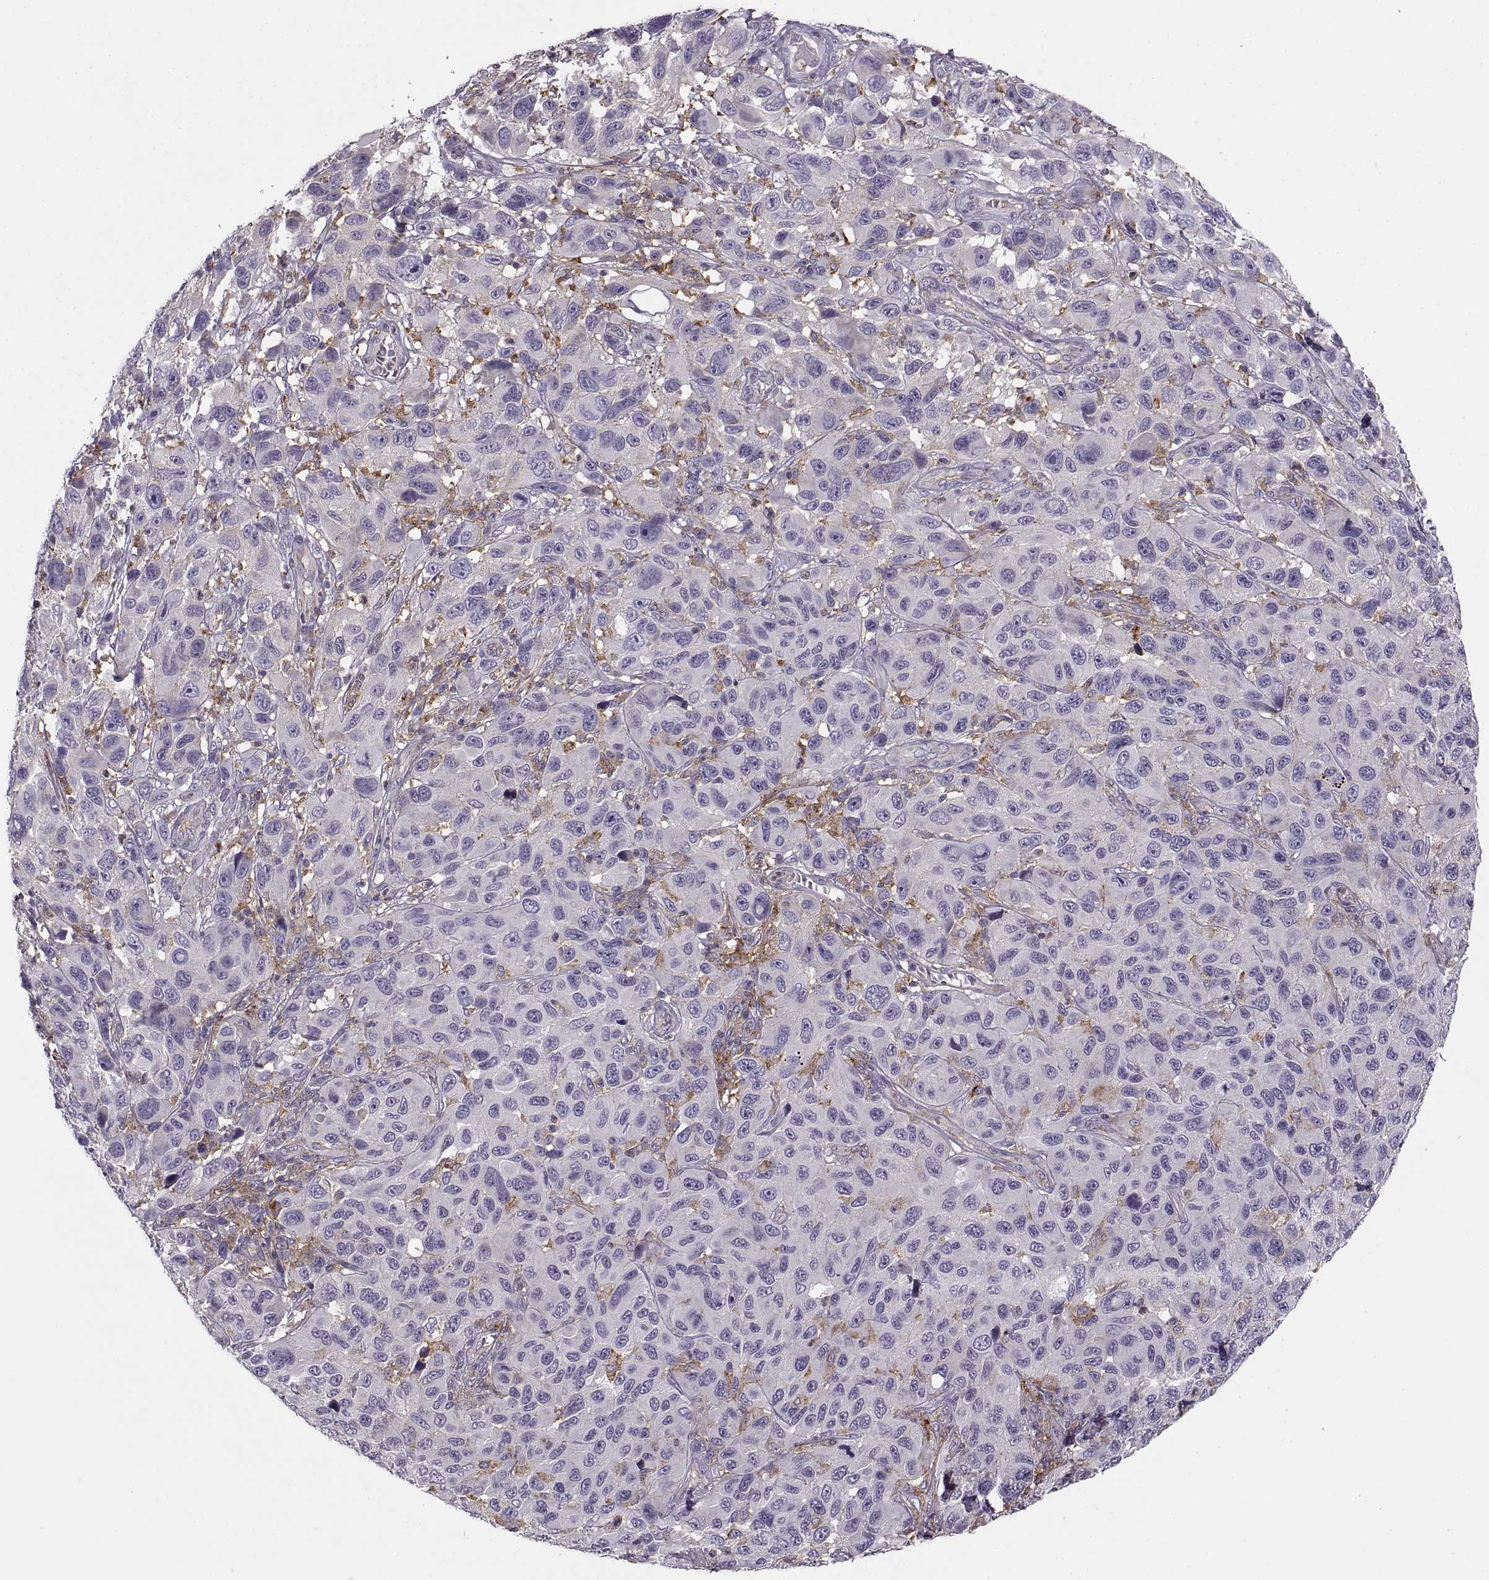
{"staining": {"intensity": "negative", "quantity": "none", "location": "none"}, "tissue": "melanoma", "cell_type": "Tumor cells", "image_type": "cancer", "snomed": [{"axis": "morphology", "description": "Malignant melanoma, NOS"}, {"axis": "topography", "description": "Skin"}], "caption": "The immunohistochemistry image has no significant staining in tumor cells of malignant melanoma tissue.", "gene": "RALB", "patient": {"sex": "male", "age": 53}}